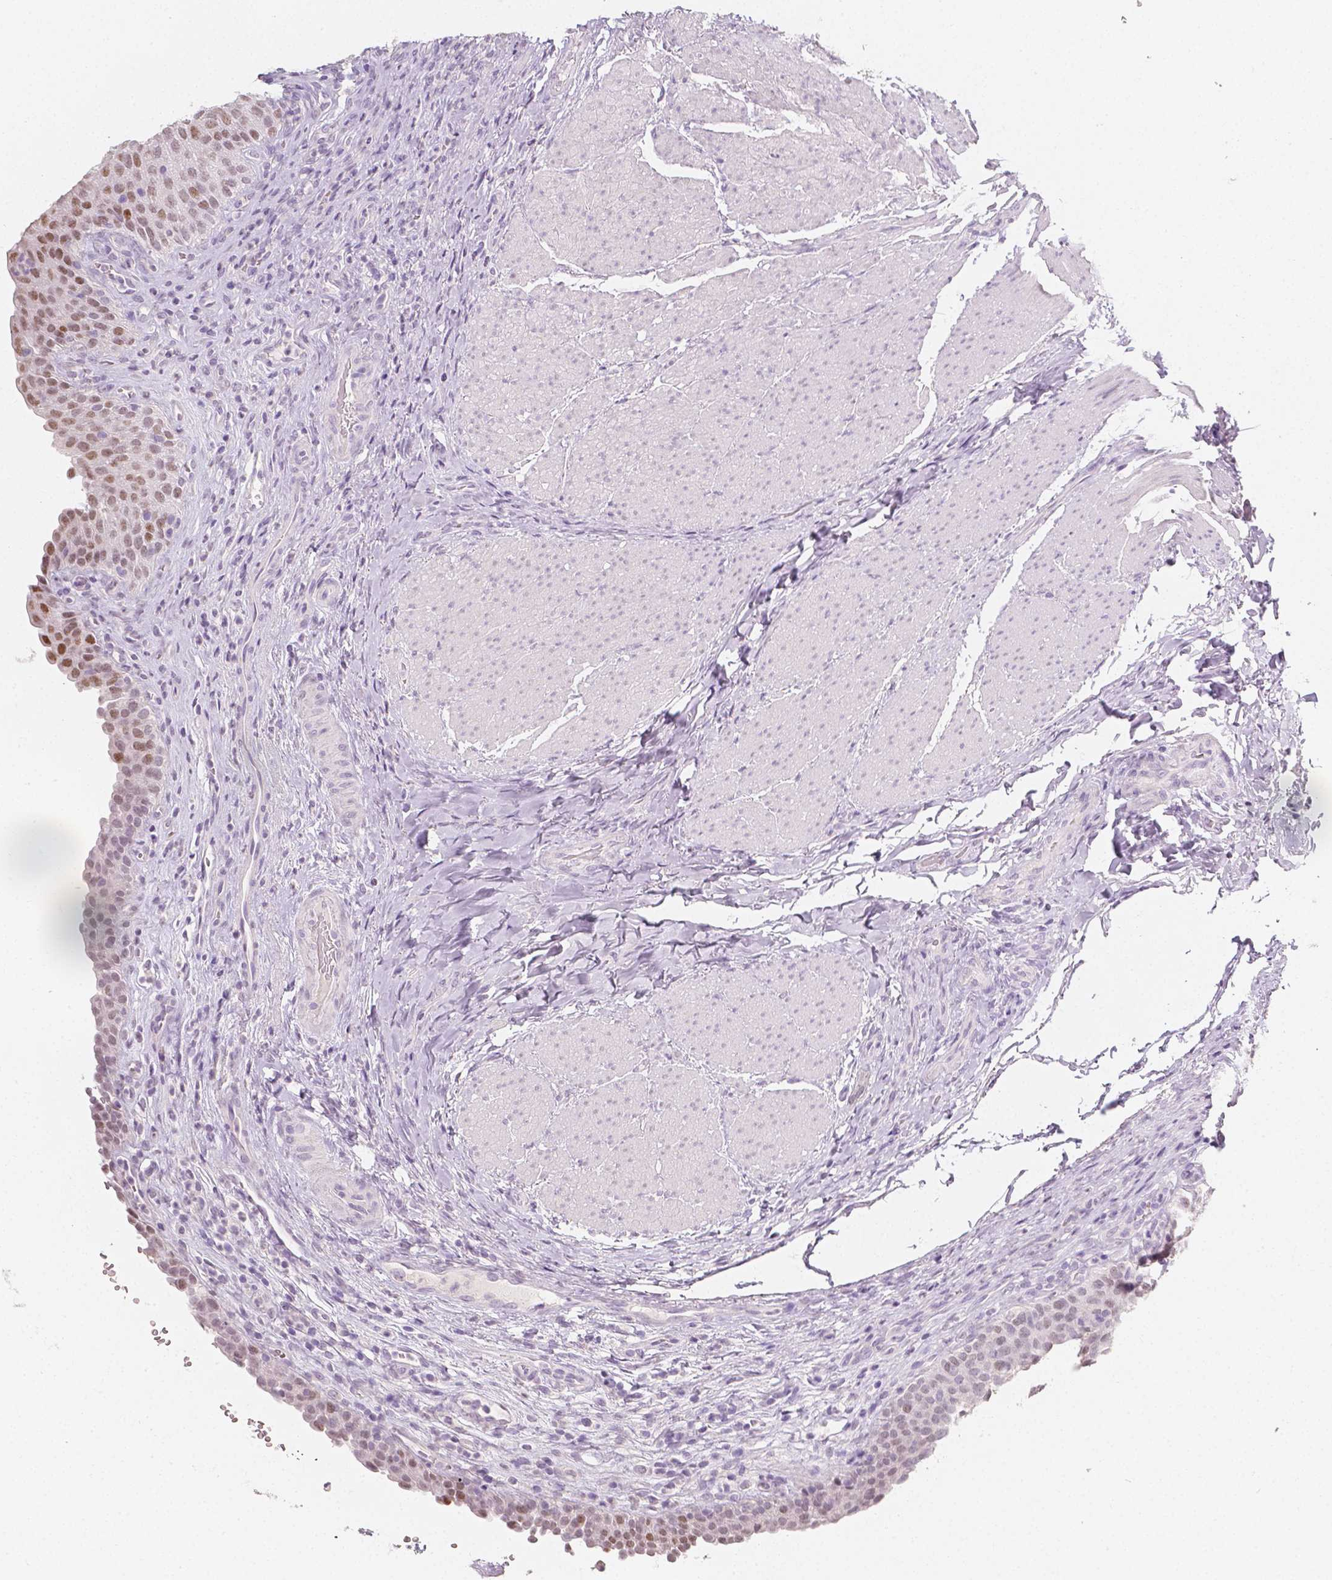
{"staining": {"intensity": "moderate", "quantity": ">75%", "location": "nuclear"}, "tissue": "urinary bladder", "cell_type": "Urothelial cells", "image_type": "normal", "snomed": [{"axis": "morphology", "description": "Normal tissue, NOS"}, {"axis": "topography", "description": "Urinary bladder"}, {"axis": "topography", "description": "Peripheral nerve tissue"}], "caption": "Immunohistochemical staining of normal human urinary bladder exhibits moderate nuclear protein expression in about >75% of urothelial cells.", "gene": "HNF1B", "patient": {"sex": "male", "age": 66}}